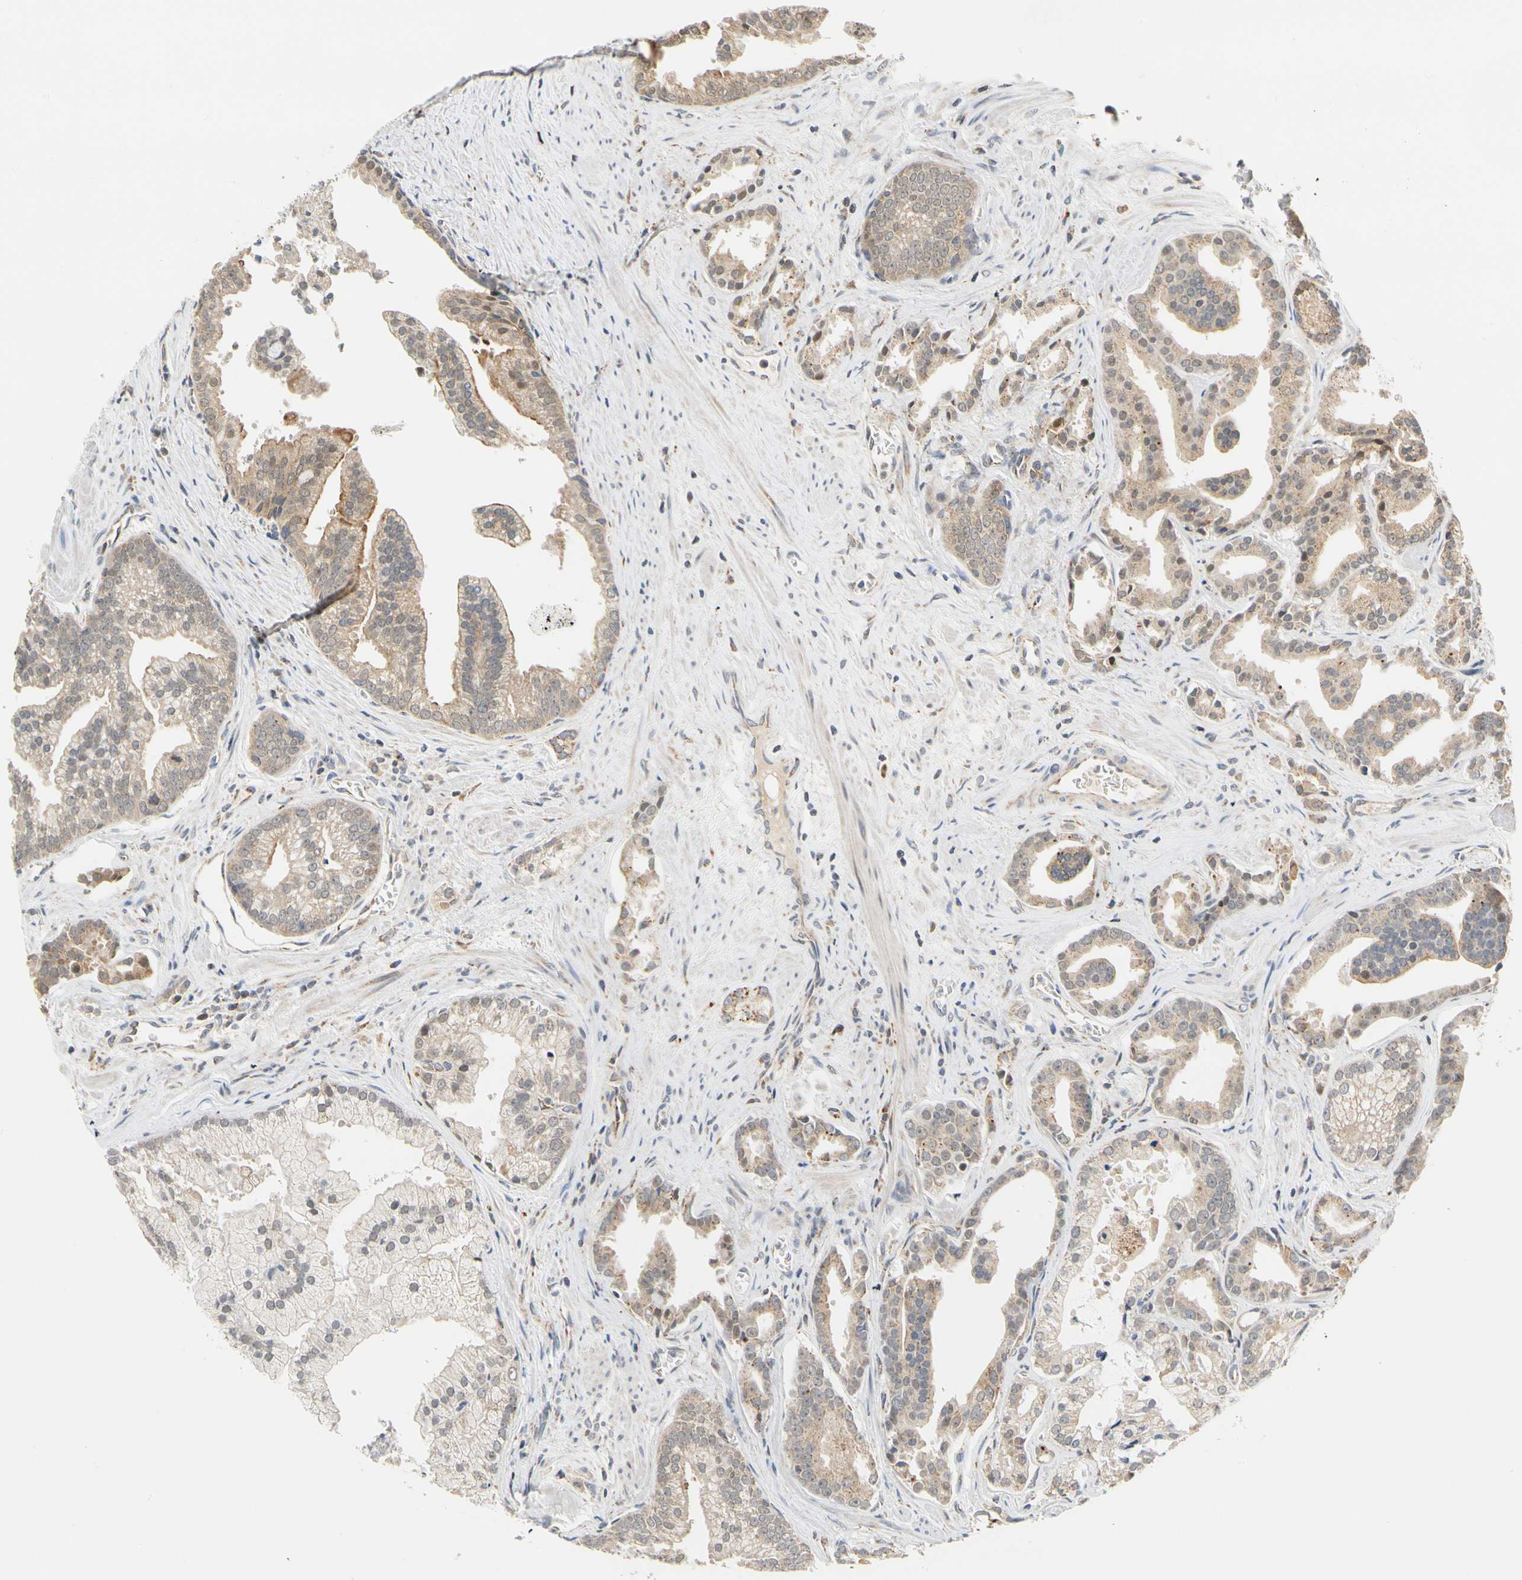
{"staining": {"intensity": "weak", "quantity": "25%-75%", "location": "cytoplasmic/membranous,nuclear"}, "tissue": "prostate cancer", "cell_type": "Tumor cells", "image_type": "cancer", "snomed": [{"axis": "morphology", "description": "Adenocarcinoma, High grade"}, {"axis": "topography", "description": "Prostate"}], "caption": "Prostate high-grade adenocarcinoma stained with a brown dye shows weak cytoplasmic/membranous and nuclear positive staining in approximately 25%-75% of tumor cells.", "gene": "SFXN3", "patient": {"sex": "male", "age": 67}}